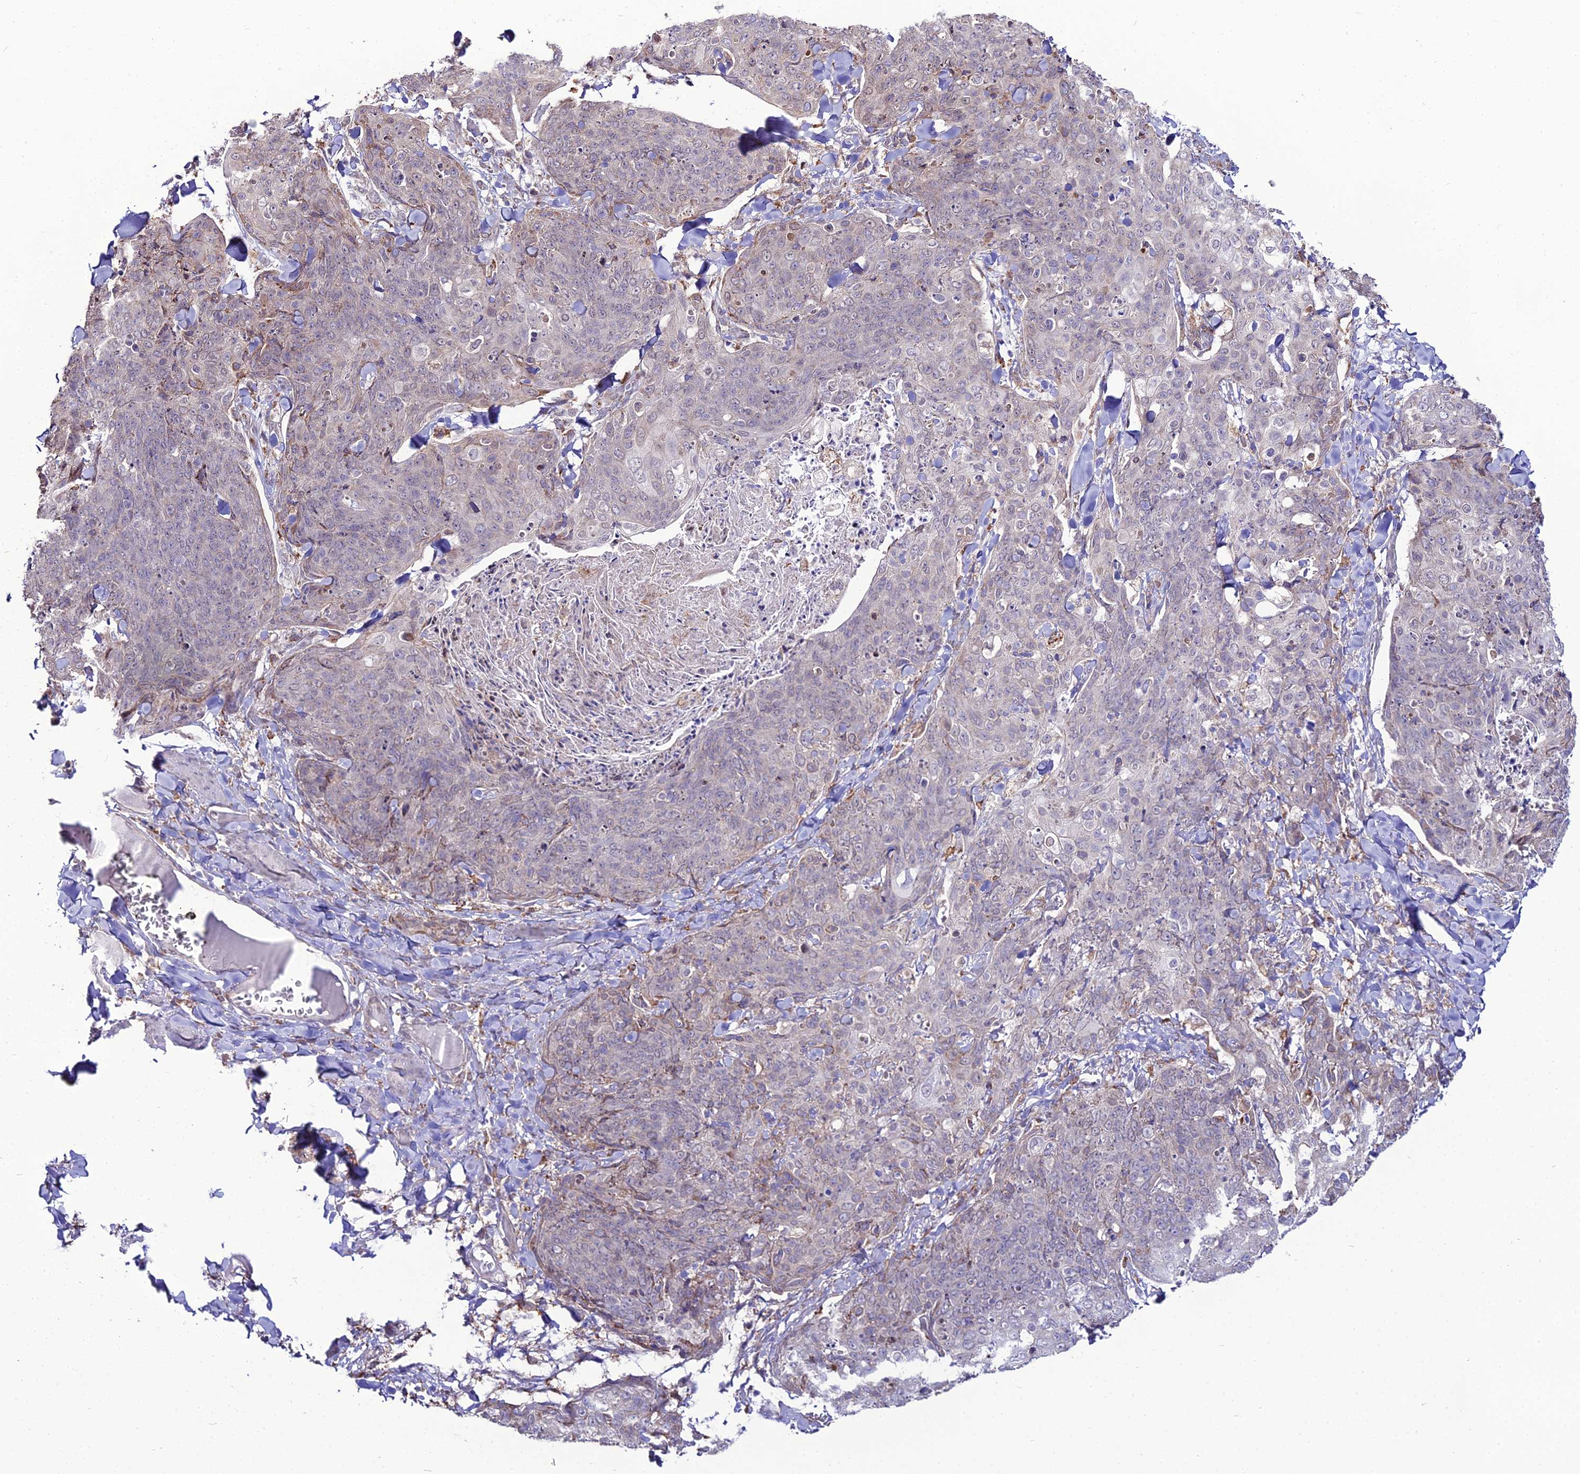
{"staining": {"intensity": "negative", "quantity": "none", "location": "none"}, "tissue": "skin cancer", "cell_type": "Tumor cells", "image_type": "cancer", "snomed": [{"axis": "morphology", "description": "Squamous cell carcinoma, NOS"}, {"axis": "topography", "description": "Skin"}, {"axis": "topography", "description": "Vulva"}], "caption": "A micrograph of human skin squamous cell carcinoma is negative for staining in tumor cells.", "gene": "TROAP", "patient": {"sex": "female", "age": 85}}